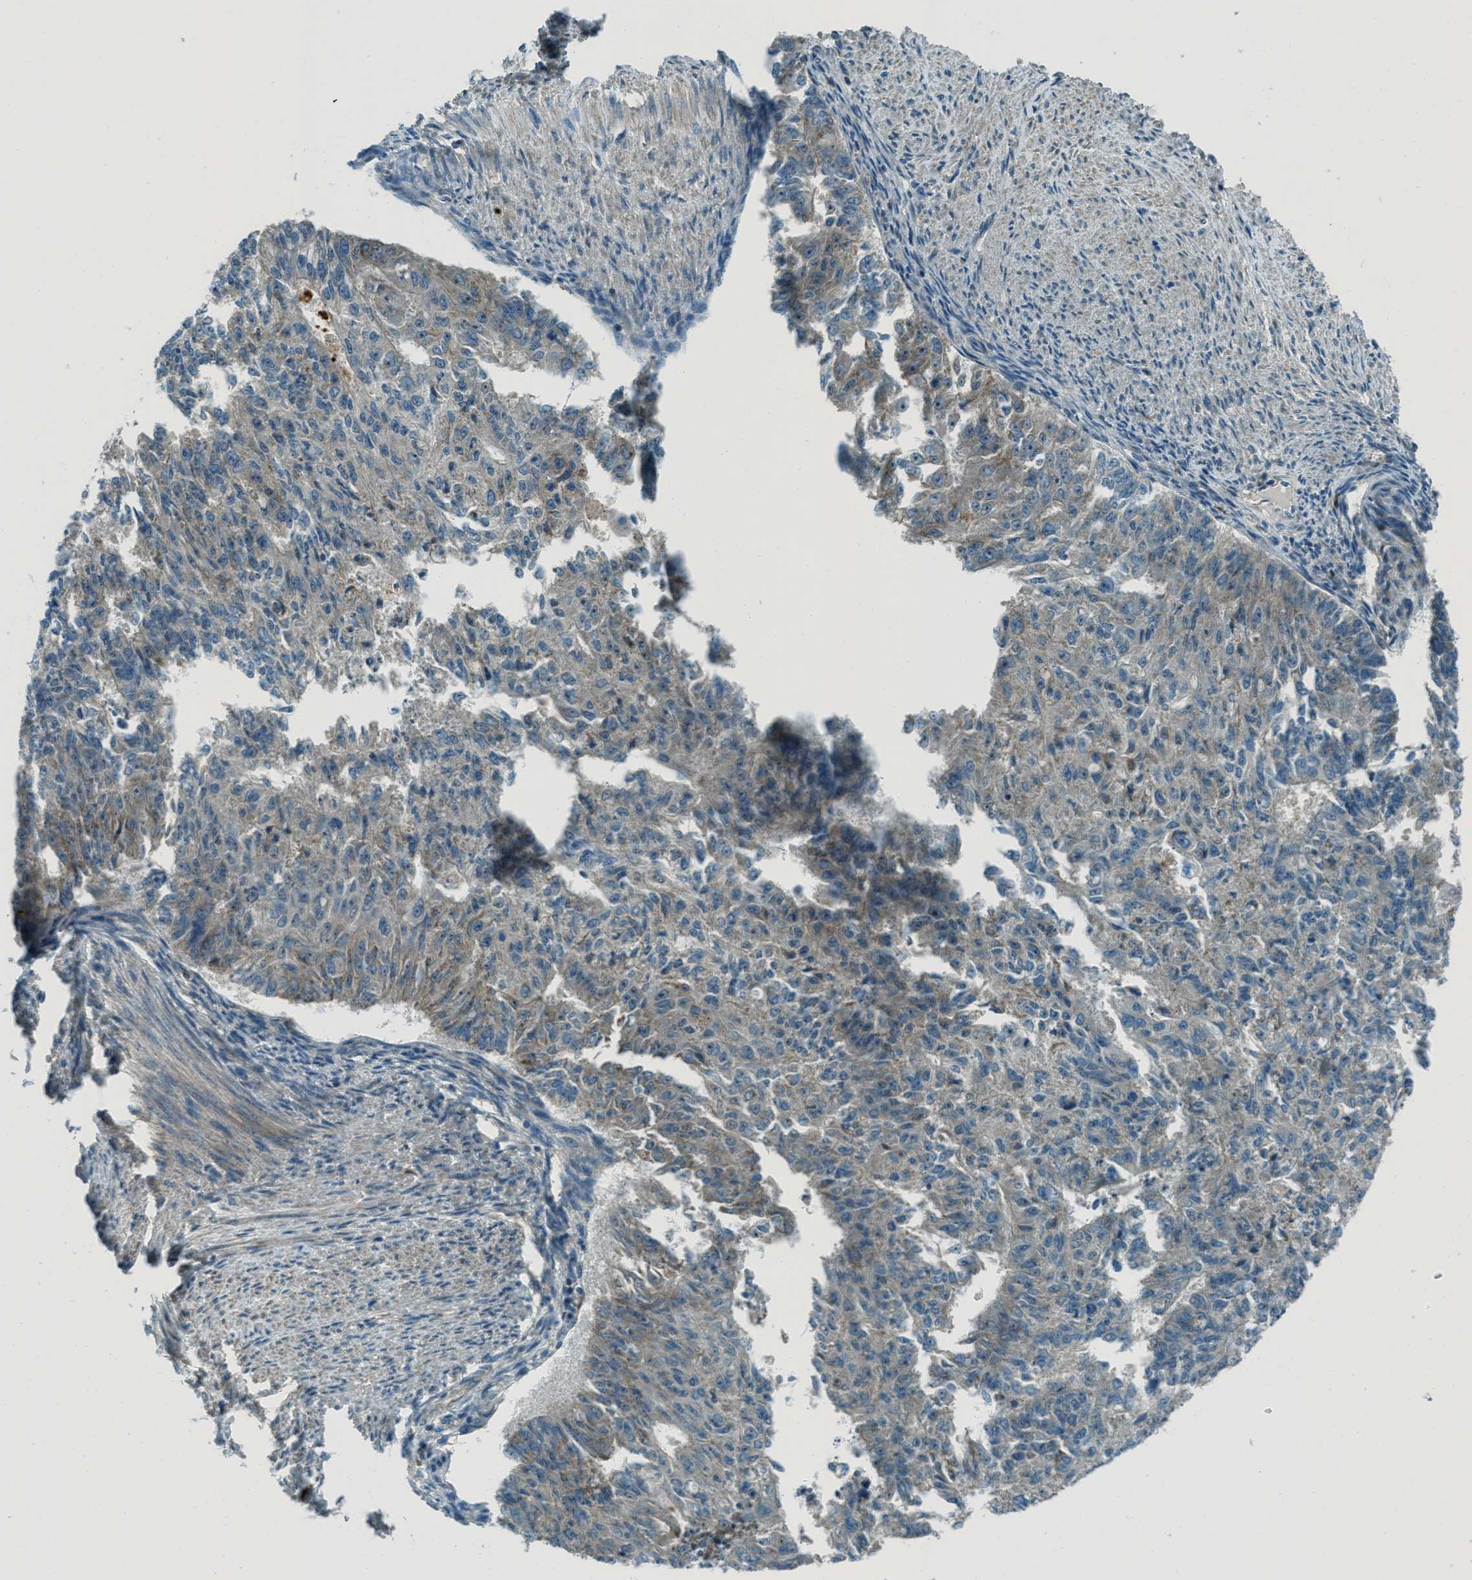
{"staining": {"intensity": "negative", "quantity": "none", "location": "none"}, "tissue": "endometrial cancer", "cell_type": "Tumor cells", "image_type": "cancer", "snomed": [{"axis": "morphology", "description": "Adenocarcinoma, NOS"}, {"axis": "topography", "description": "Endometrium"}], "caption": "The histopathology image shows no staining of tumor cells in endometrial cancer (adenocarcinoma). (DAB immunohistochemistry visualized using brightfield microscopy, high magnification).", "gene": "FAR1", "patient": {"sex": "female", "age": 32}}